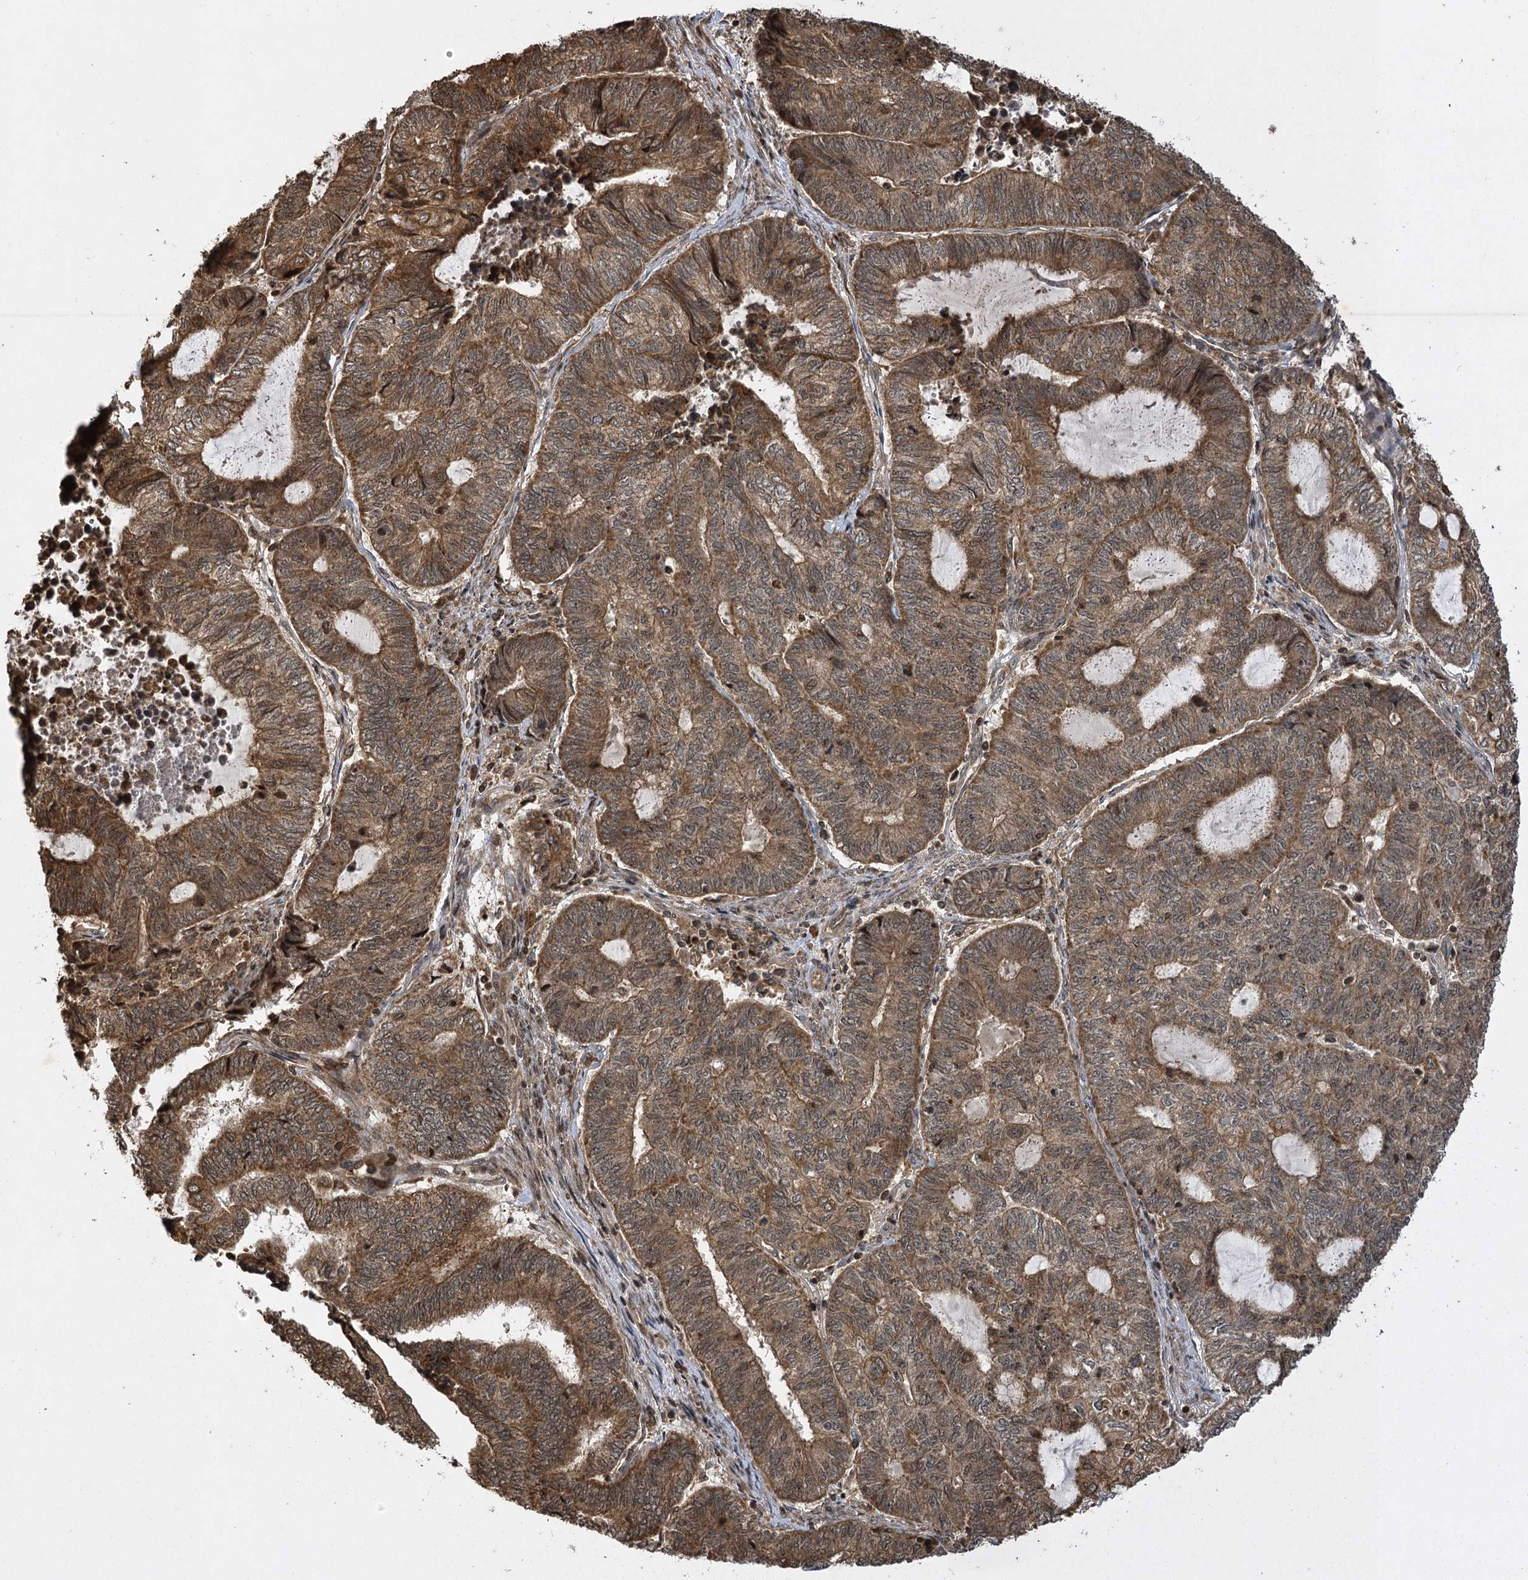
{"staining": {"intensity": "moderate", "quantity": ">75%", "location": "cytoplasmic/membranous"}, "tissue": "endometrial cancer", "cell_type": "Tumor cells", "image_type": "cancer", "snomed": [{"axis": "morphology", "description": "Adenocarcinoma, NOS"}, {"axis": "topography", "description": "Uterus"}, {"axis": "topography", "description": "Endometrium"}], "caption": "IHC of endometrial adenocarcinoma demonstrates medium levels of moderate cytoplasmic/membranous expression in approximately >75% of tumor cells.", "gene": "IL11RA", "patient": {"sex": "female", "age": 70}}